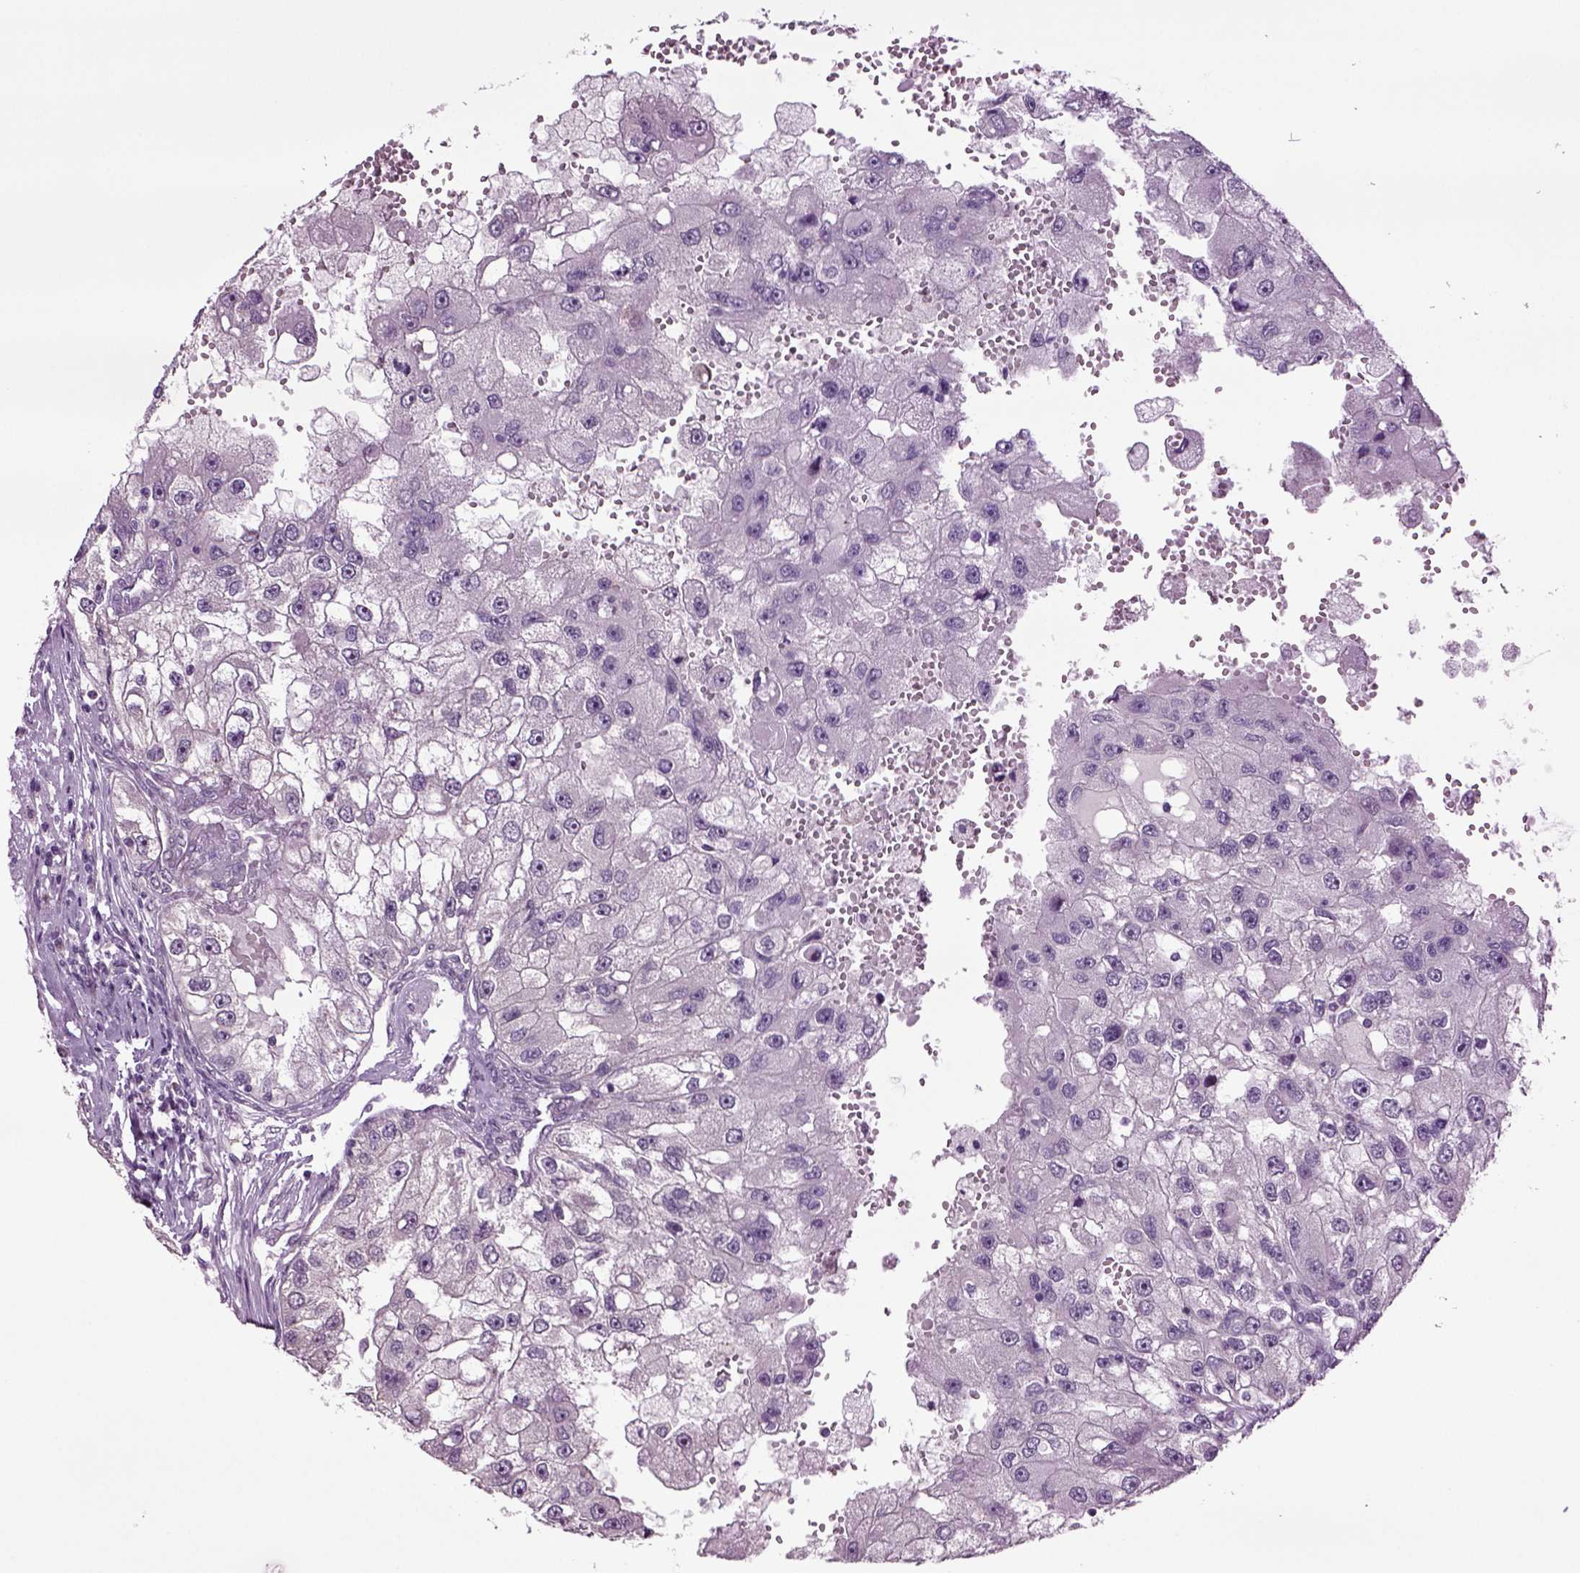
{"staining": {"intensity": "negative", "quantity": "none", "location": "none"}, "tissue": "renal cancer", "cell_type": "Tumor cells", "image_type": "cancer", "snomed": [{"axis": "morphology", "description": "Adenocarcinoma, NOS"}, {"axis": "topography", "description": "Kidney"}], "caption": "This is an immunohistochemistry histopathology image of adenocarcinoma (renal). There is no expression in tumor cells.", "gene": "PLCH2", "patient": {"sex": "male", "age": 63}}